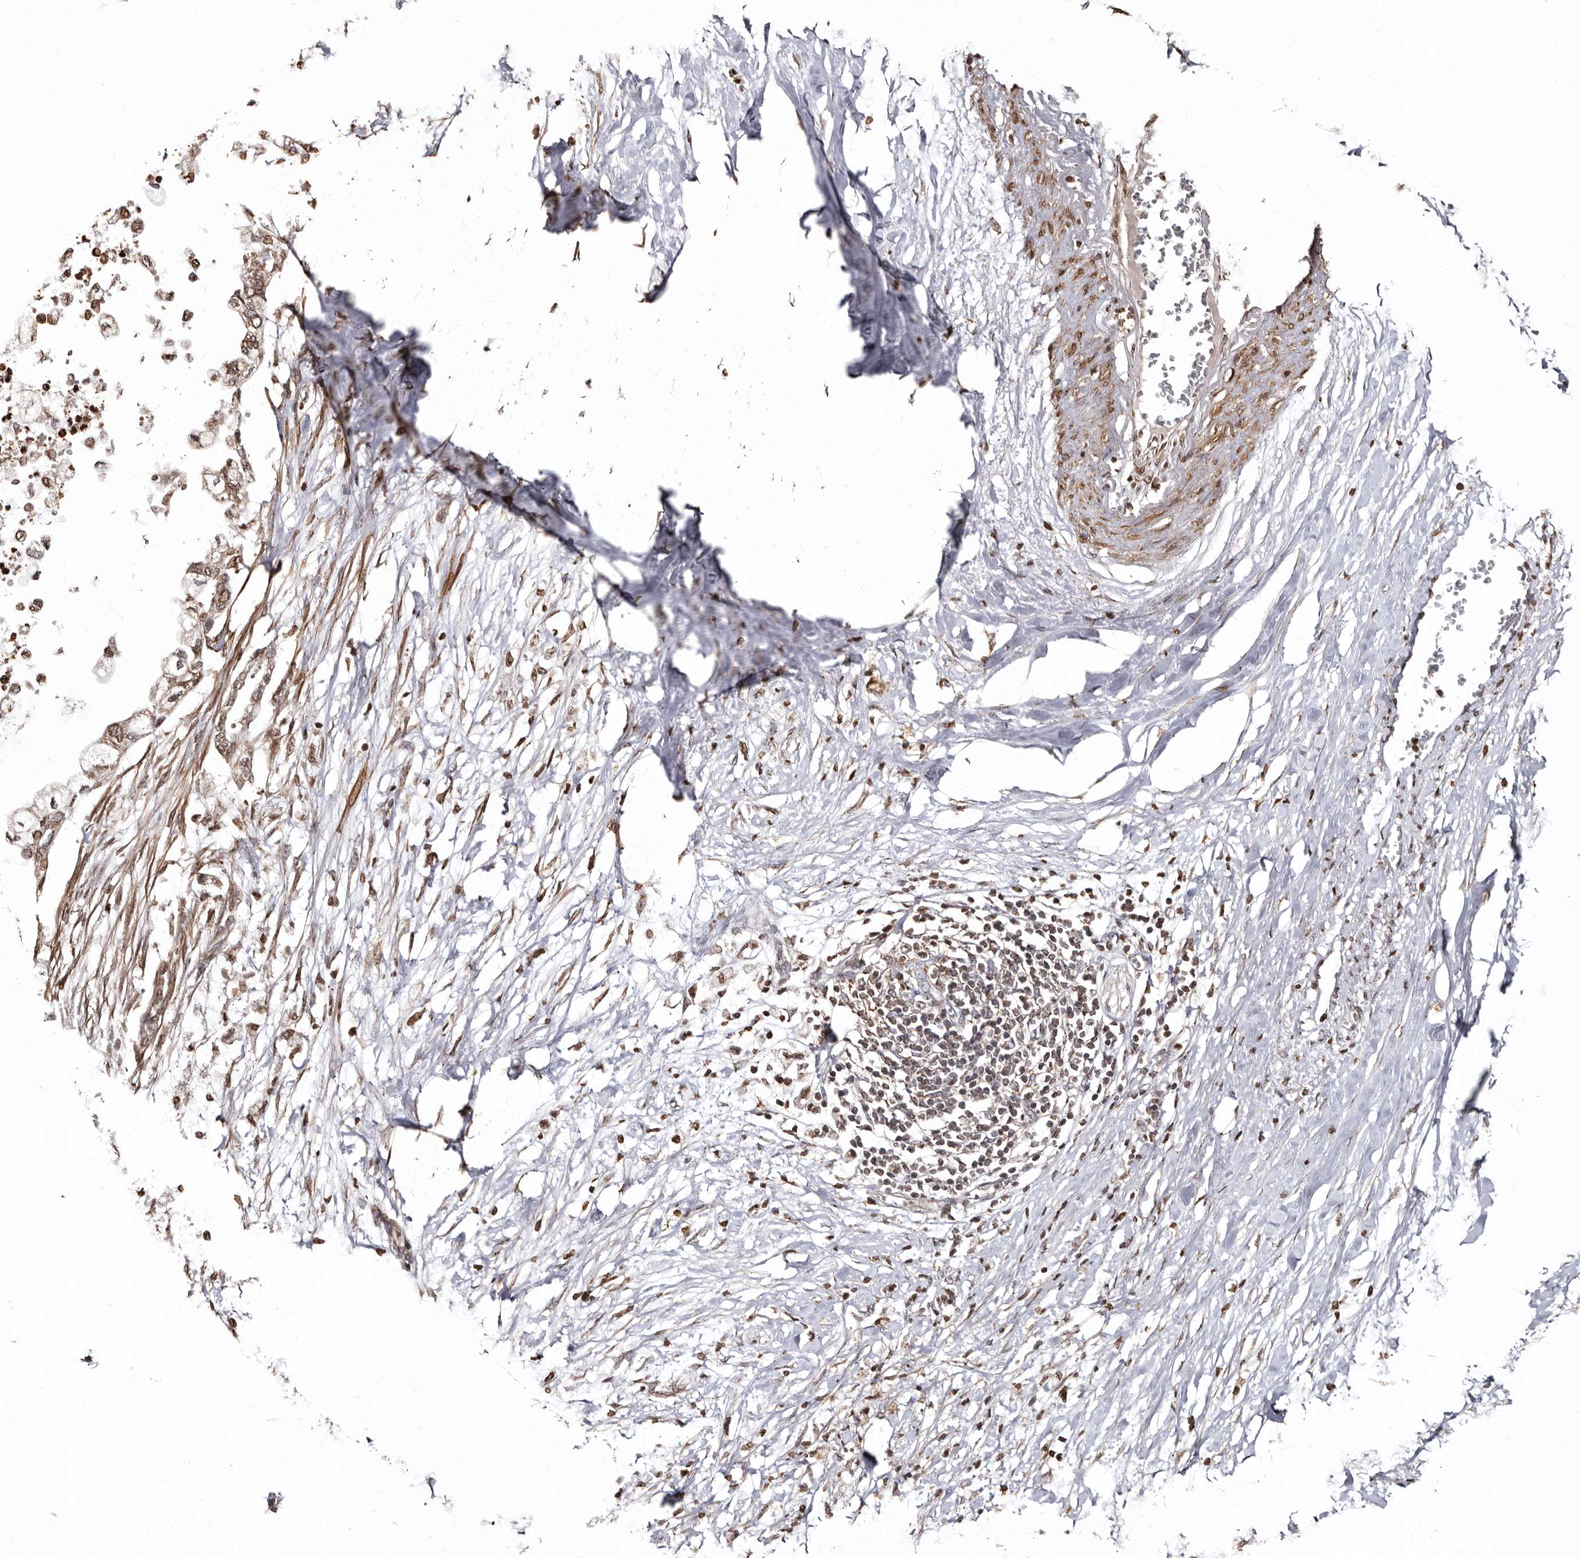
{"staining": {"intensity": "moderate", "quantity": ">75%", "location": "cytoplasmic/membranous,nuclear"}, "tissue": "pancreatic cancer", "cell_type": "Tumor cells", "image_type": "cancer", "snomed": [{"axis": "morphology", "description": "Normal tissue, NOS"}, {"axis": "morphology", "description": "Adenocarcinoma, NOS"}, {"axis": "topography", "description": "Pancreas"}, {"axis": "topography", "description": "Duodenum"}], "caption": "DAB immunohistochemical staining of adenocarcinoma (pancreatic) displays moderate cytoplasmic/membranous and nuclear protein staining in about >75% of tumor cells.", "gene": "CCDC190", "patient": {"sex": "female", "age": 60}}